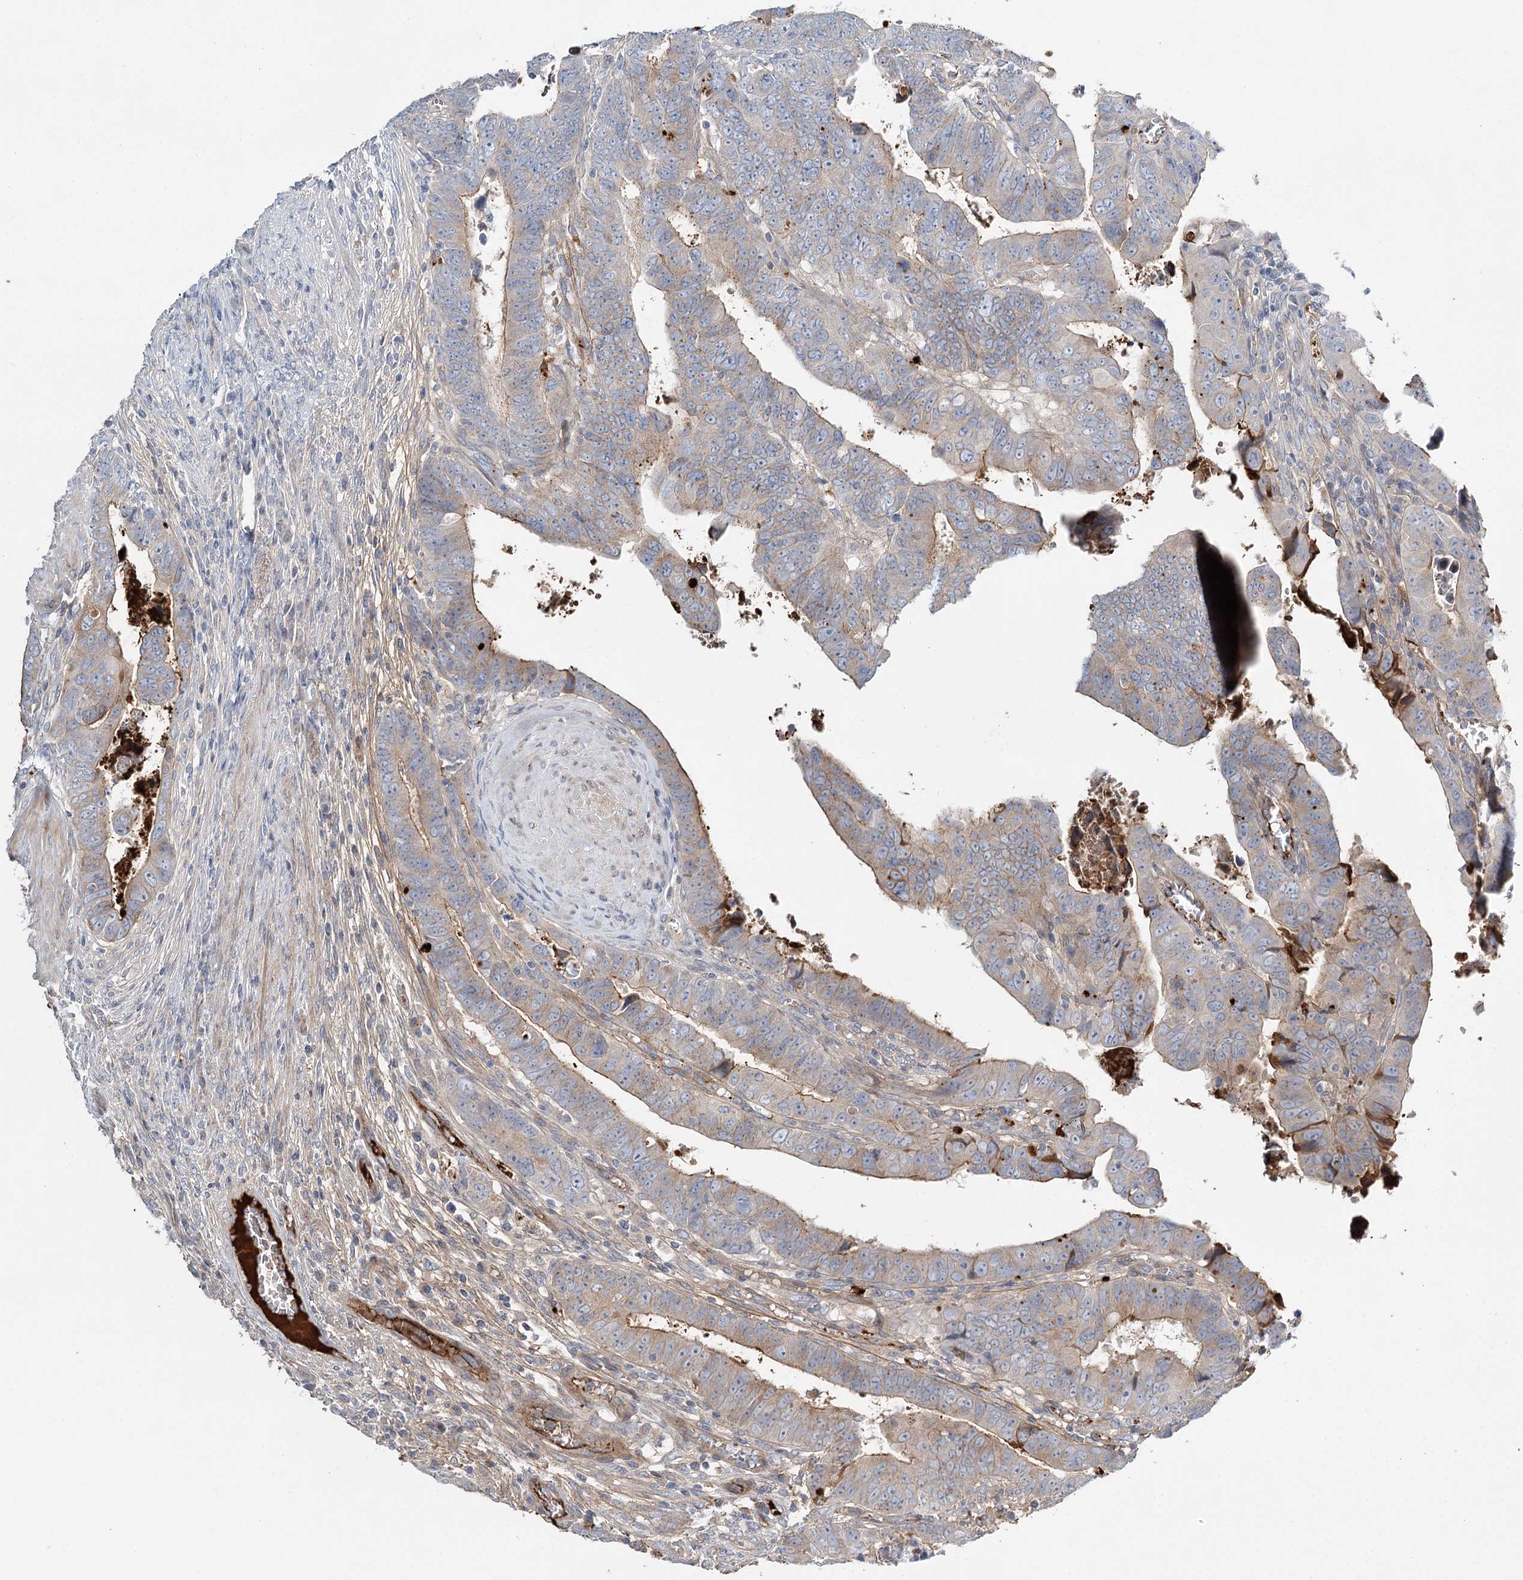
{"staining": {"intensity": "moderate", "quantity": "25%-75%", "location": "cytoplasmic/membranous"}, "tissue": "colorectal cancer", "cell_type": "Tumor cells", "image_type": "cancer", "snomed": [{"axis": "morphology", "description": "Normal tissue, NOS"}, {"axis": "morphology", "description": "Adenocarcinoma, NOS"}, {"axis": "topography", "description": "Rectum"}], "caption": "Moderate cytoplasmic/membranous protein expression is identified in approximately 25%-75% of tumor cells in adenocarcinoma (colorectal).", "gene": "ALKBH8", "patient": {"sex": "female", "age": 65}}